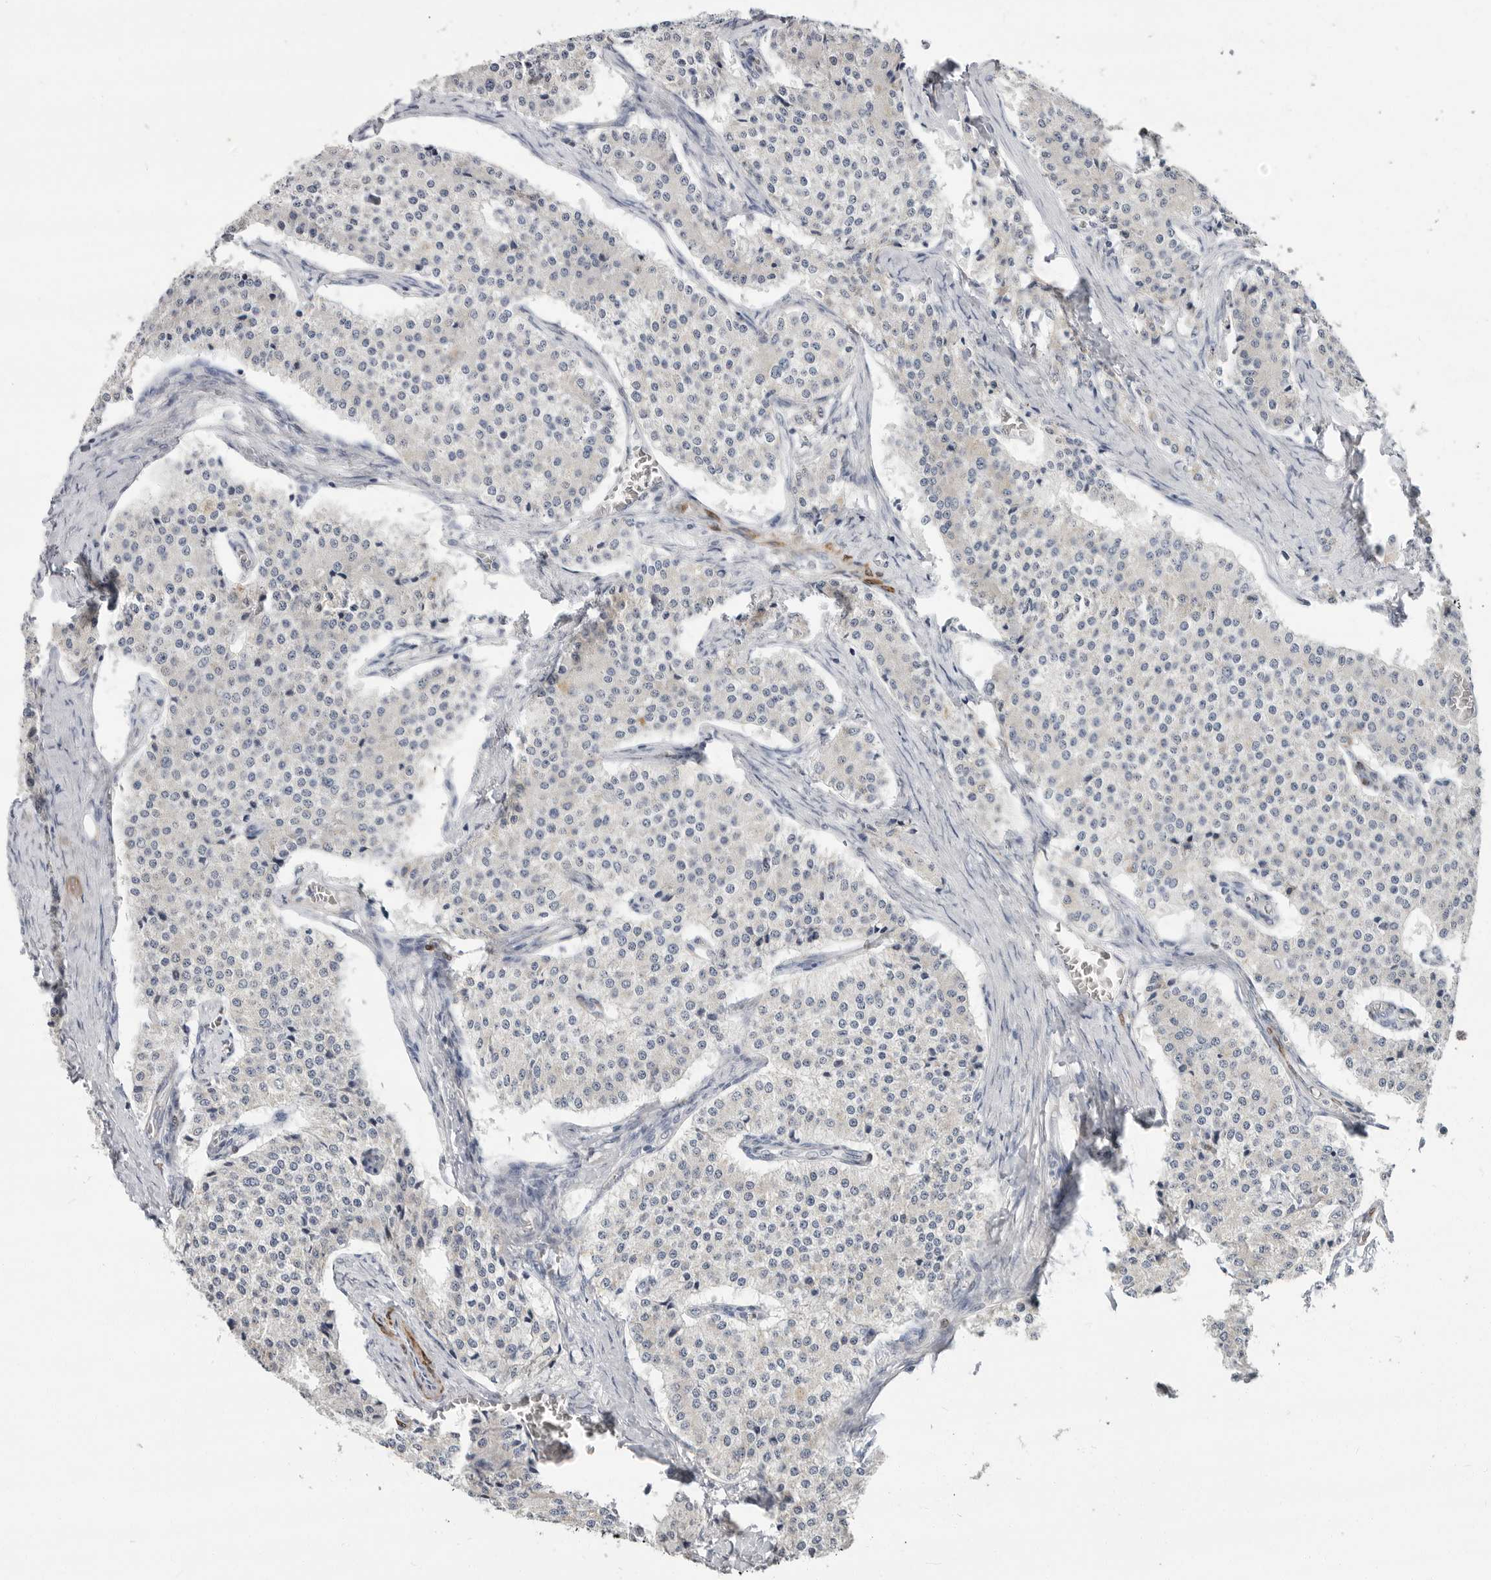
{"staining": {"intensity": "negative", "quantity": "none", "location": "none"}, "tissue": "carcinoid", "cell_type": "Tumor cells", "image_type": "cancer", "snomed": [{"axis": "morphology", "description": "Carcinoid, malignant, NOS"}, {"axis": "topography", "description": "Colon"}], "caption": "The image displays no significant positivity in tumor cells of carcinoid.", "gene": "PLN", "patient": {"sex": "female", "age": 52}}